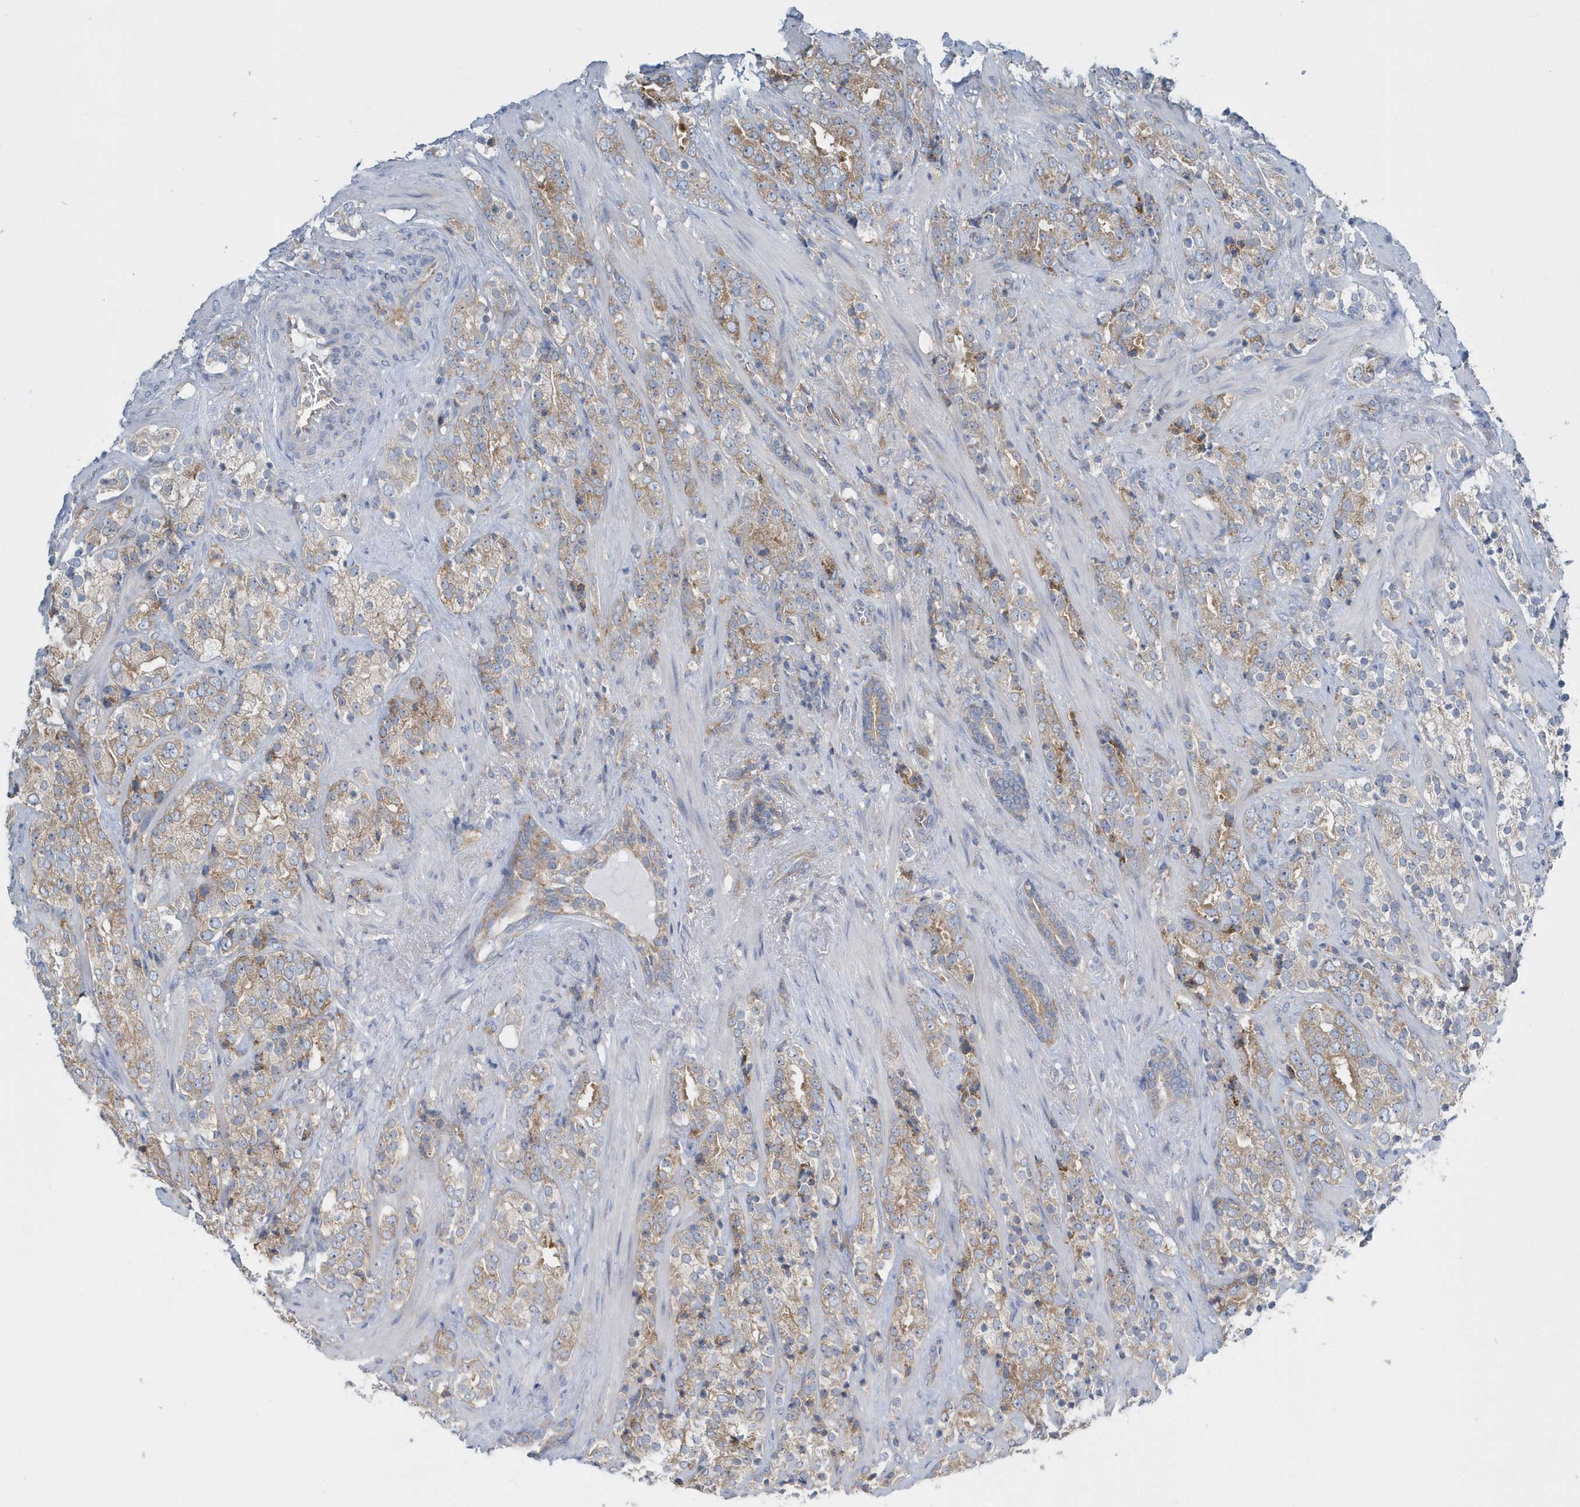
{"staining": {"intensity": "weak", "quantity": ">75%", "location": "cytoplasmic/membranous"}, "tissue": "prostate cancer", "cell_type": "Tumor cells", "image_type": "cancer", "snomed": [{"axis": "morphology", "description": "Adenocarcinoma, High grade"}, {"axis": "topography", "description": "Prostate"}], "caption": "Prostate adenocarcinoma (high-grade) was stained to show a protein in brown. There is low levels of weak cytoplasmic/membranous staining in approximately >75% of tumor cells.", "gene": "EIF3C", "patient": {"sex": "male", "age": 71}}